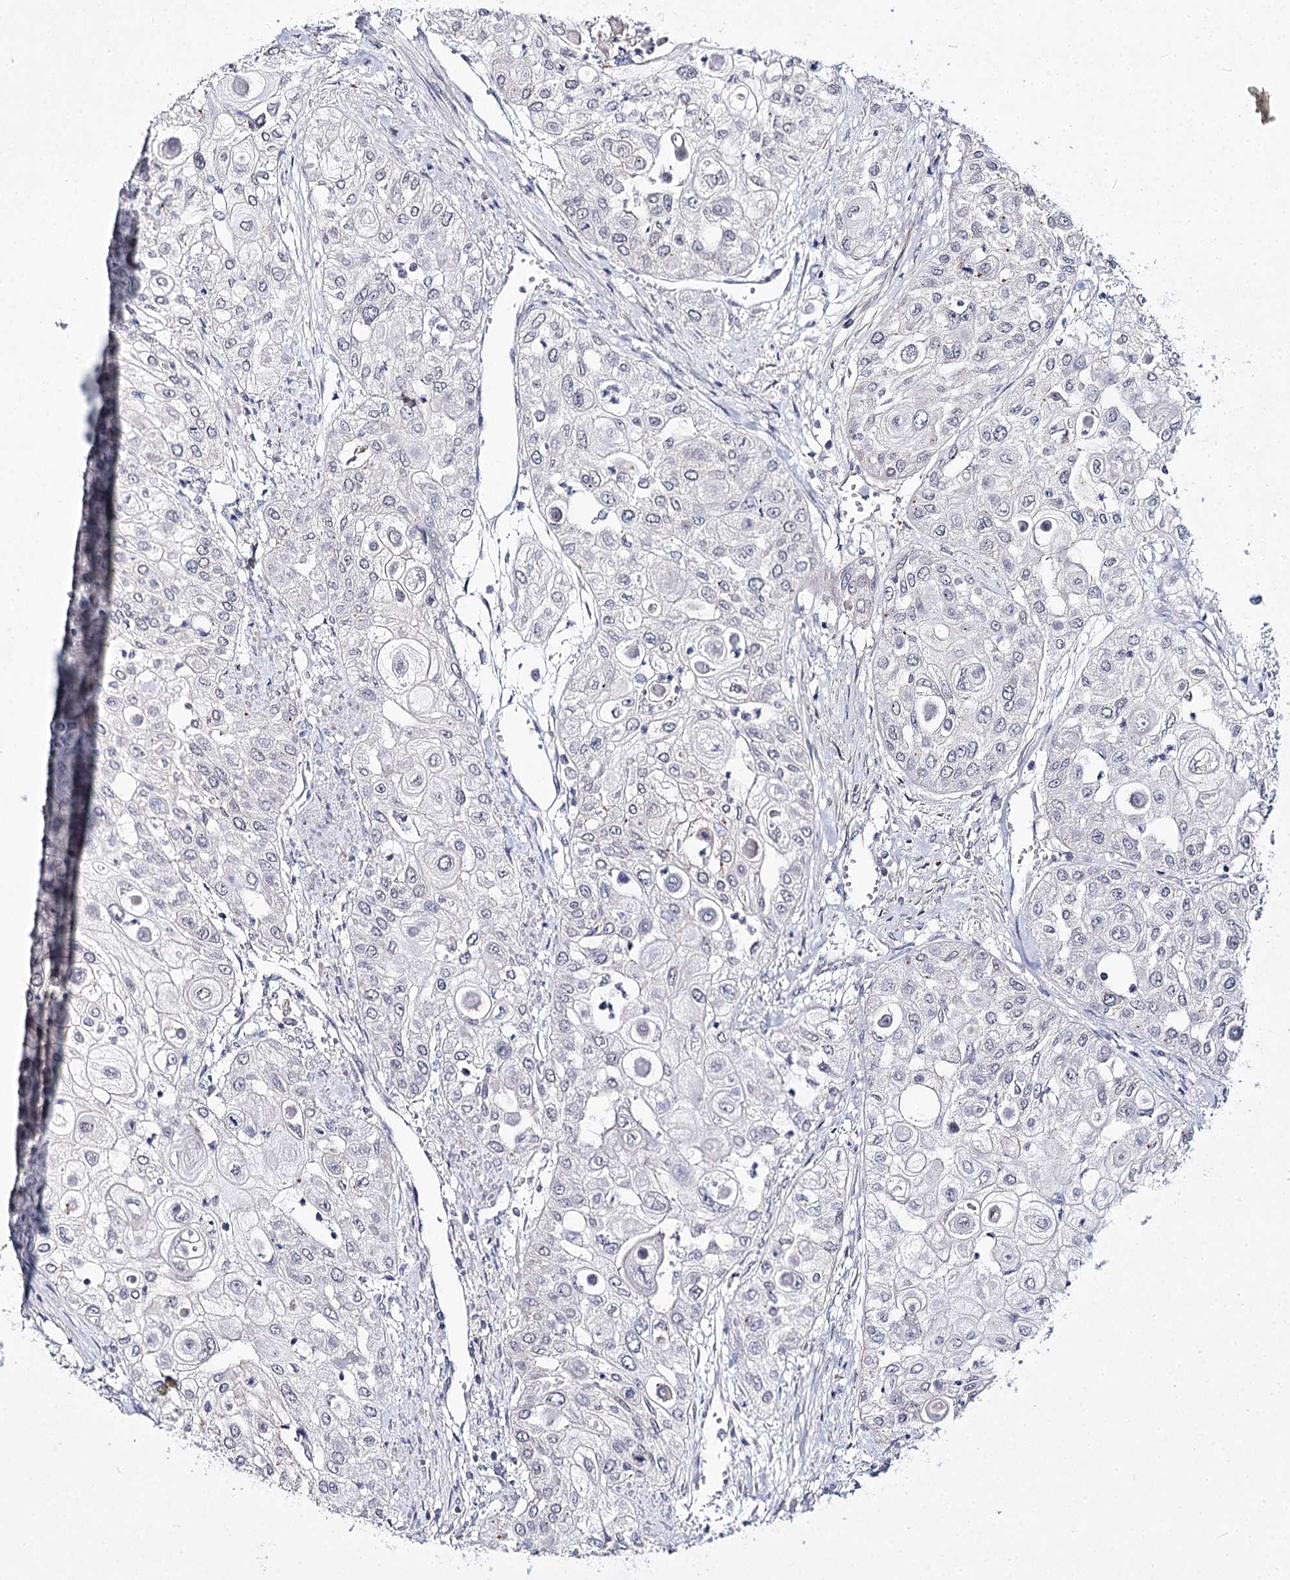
{"staining": {"intensity": "negative", "quantity": "none", "location": "none"}, "tissue": "urothelial cancer", "cell_type": "Tumor cells", "image_type": "cancer", "snomed": [{"axis": "morphology", "description": "Urothelial carcinoma, High grade"}, {"axis": "topography", "description": "Urinary bladder"}], "caption": "High magnification brightfield microscopy of urothelial cancer stained with DAB (brown) and counterstained with hematoxylin (blue): tumor cells show no significant expression.", "gene": "ATP10B", "patient": {"sex": "female", "age": 79}}